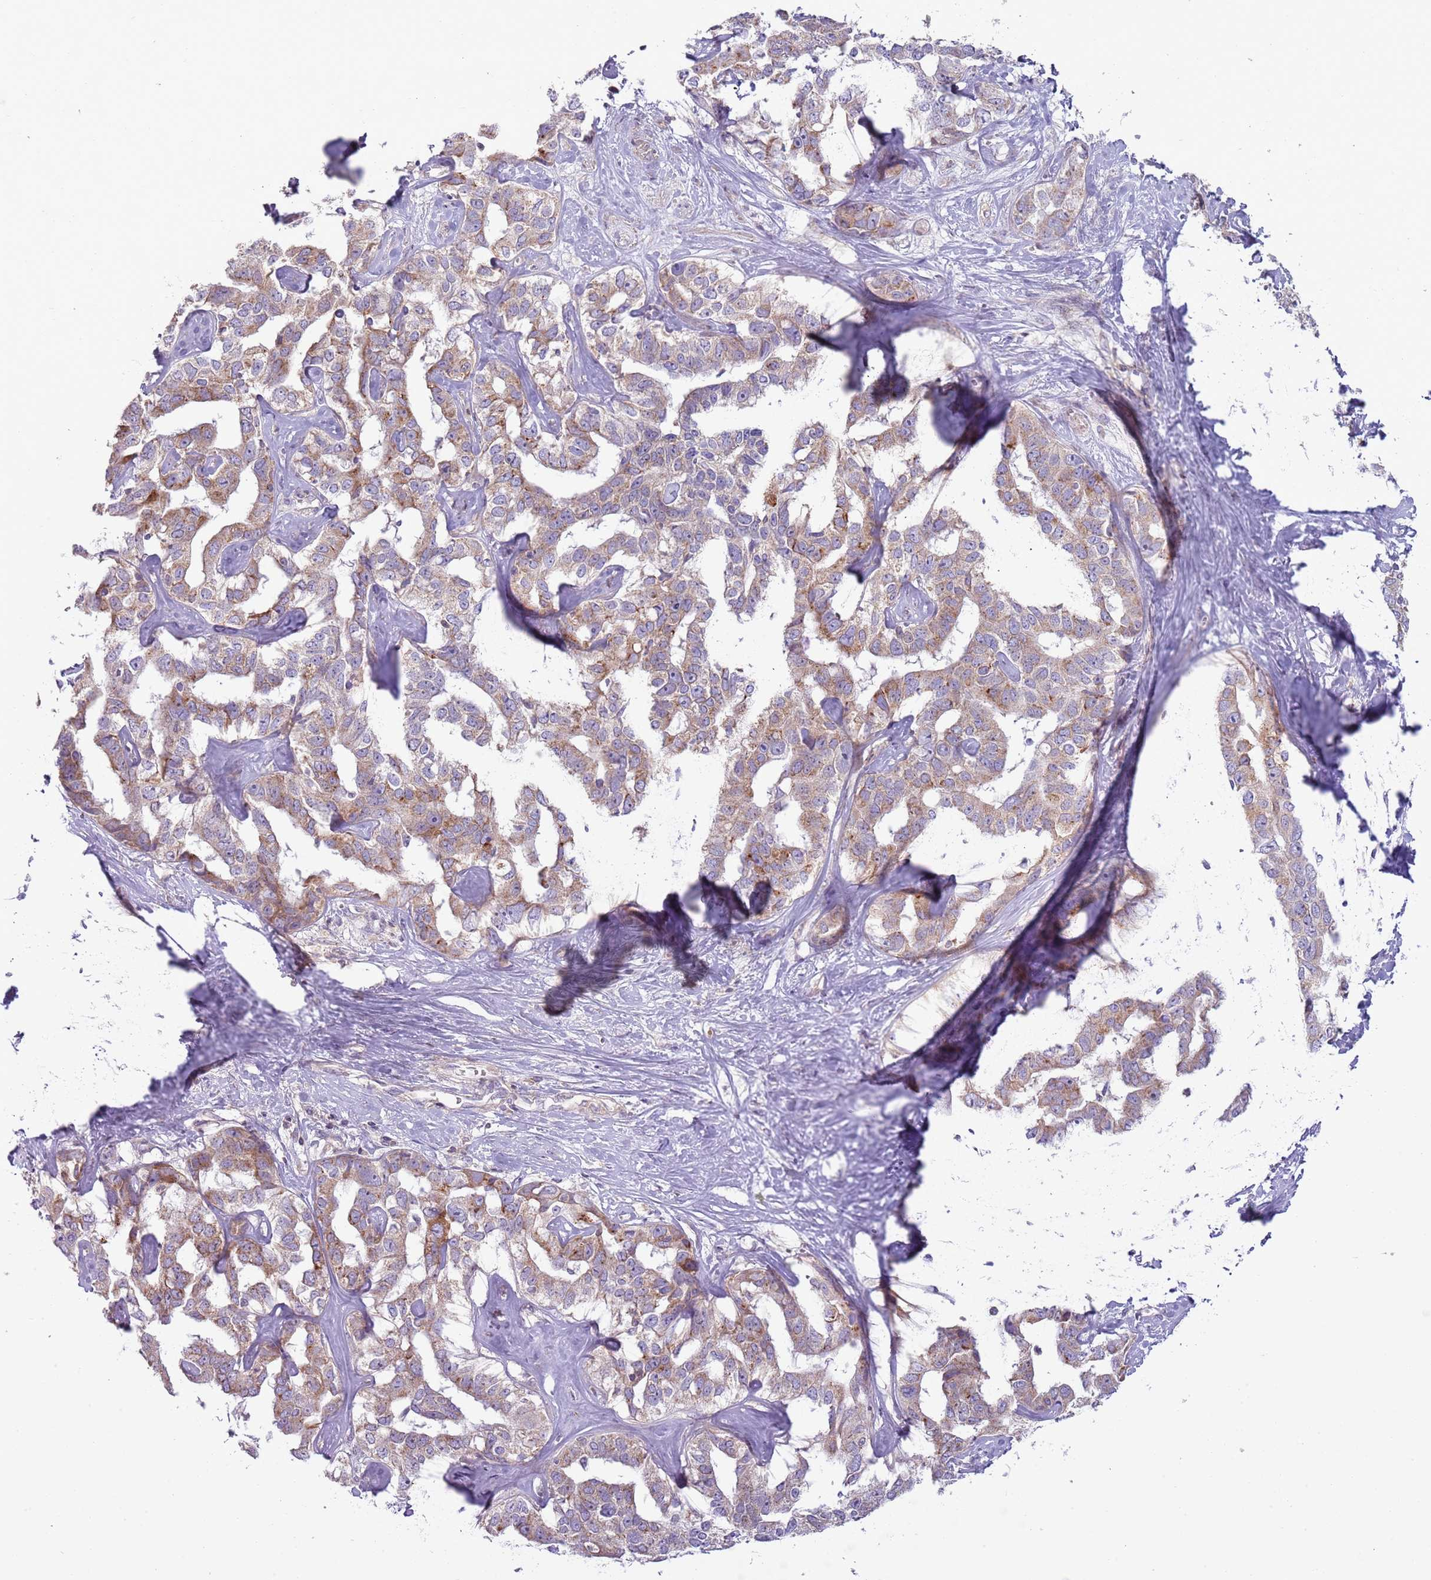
{"staining": {"intensity": "moderate", "quantity": "25%-75%", "location": "cytoplasmic/membranous"}, "tissue": "liver cancer", "cell_type": "Tumor cells", "image_type": "cancer", "snomed": [{"axis": "morphology", "description": "Cholangiocarcinoma"}, {"axis": "topography", "description": "Liver"}], "caption": "A brown stain shows moderate cytoplasmic/membranous staining of a protein in cholangiocarcinoma (liver) tumor cells.", "gene": "DTD2", "patient": {"sex": "male", "age": 59}}